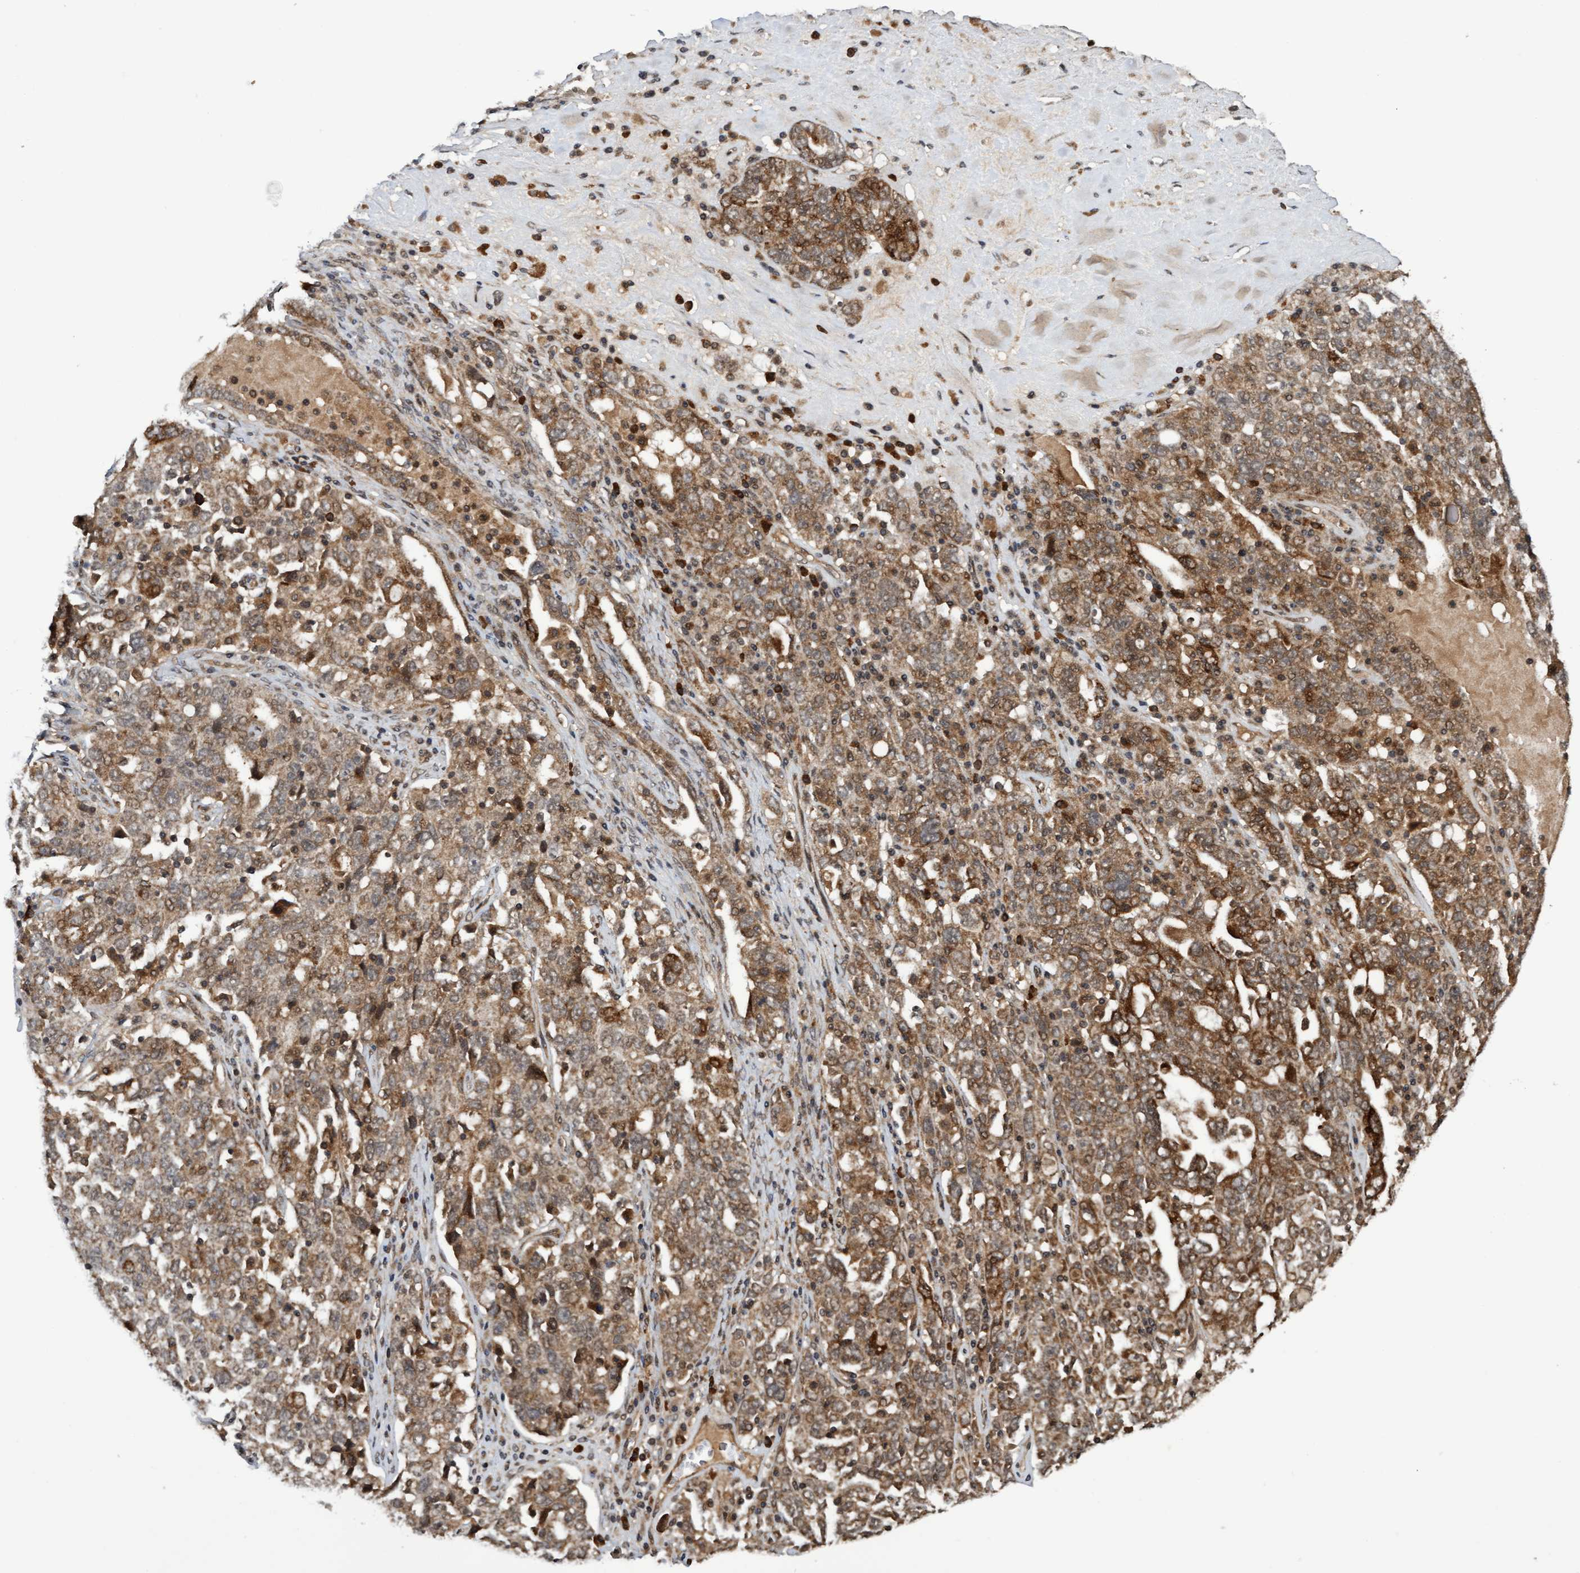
{"staining": {"intensity": "moderate", "quantity": ">75%", "location": "cytoplasmic/membranous,nuclear"}, "tissue": "ovarian cancer", "cell_type": "Tumor cells", "image_type": "cancer", "snomed": [{"axis": "morphology", "description": "Carcinoma, endometroid"}, {"axis": "topography", "description": "Ovary"}], "caption": "Protein staining of ovarian endometroid carcinoma tissue shows moderate cytoplasmic/membranous and nuclear staining in approximately >75% of tumor cells.", "gene": "WASF1", "patient": {"sex": "female", "age": 62}}